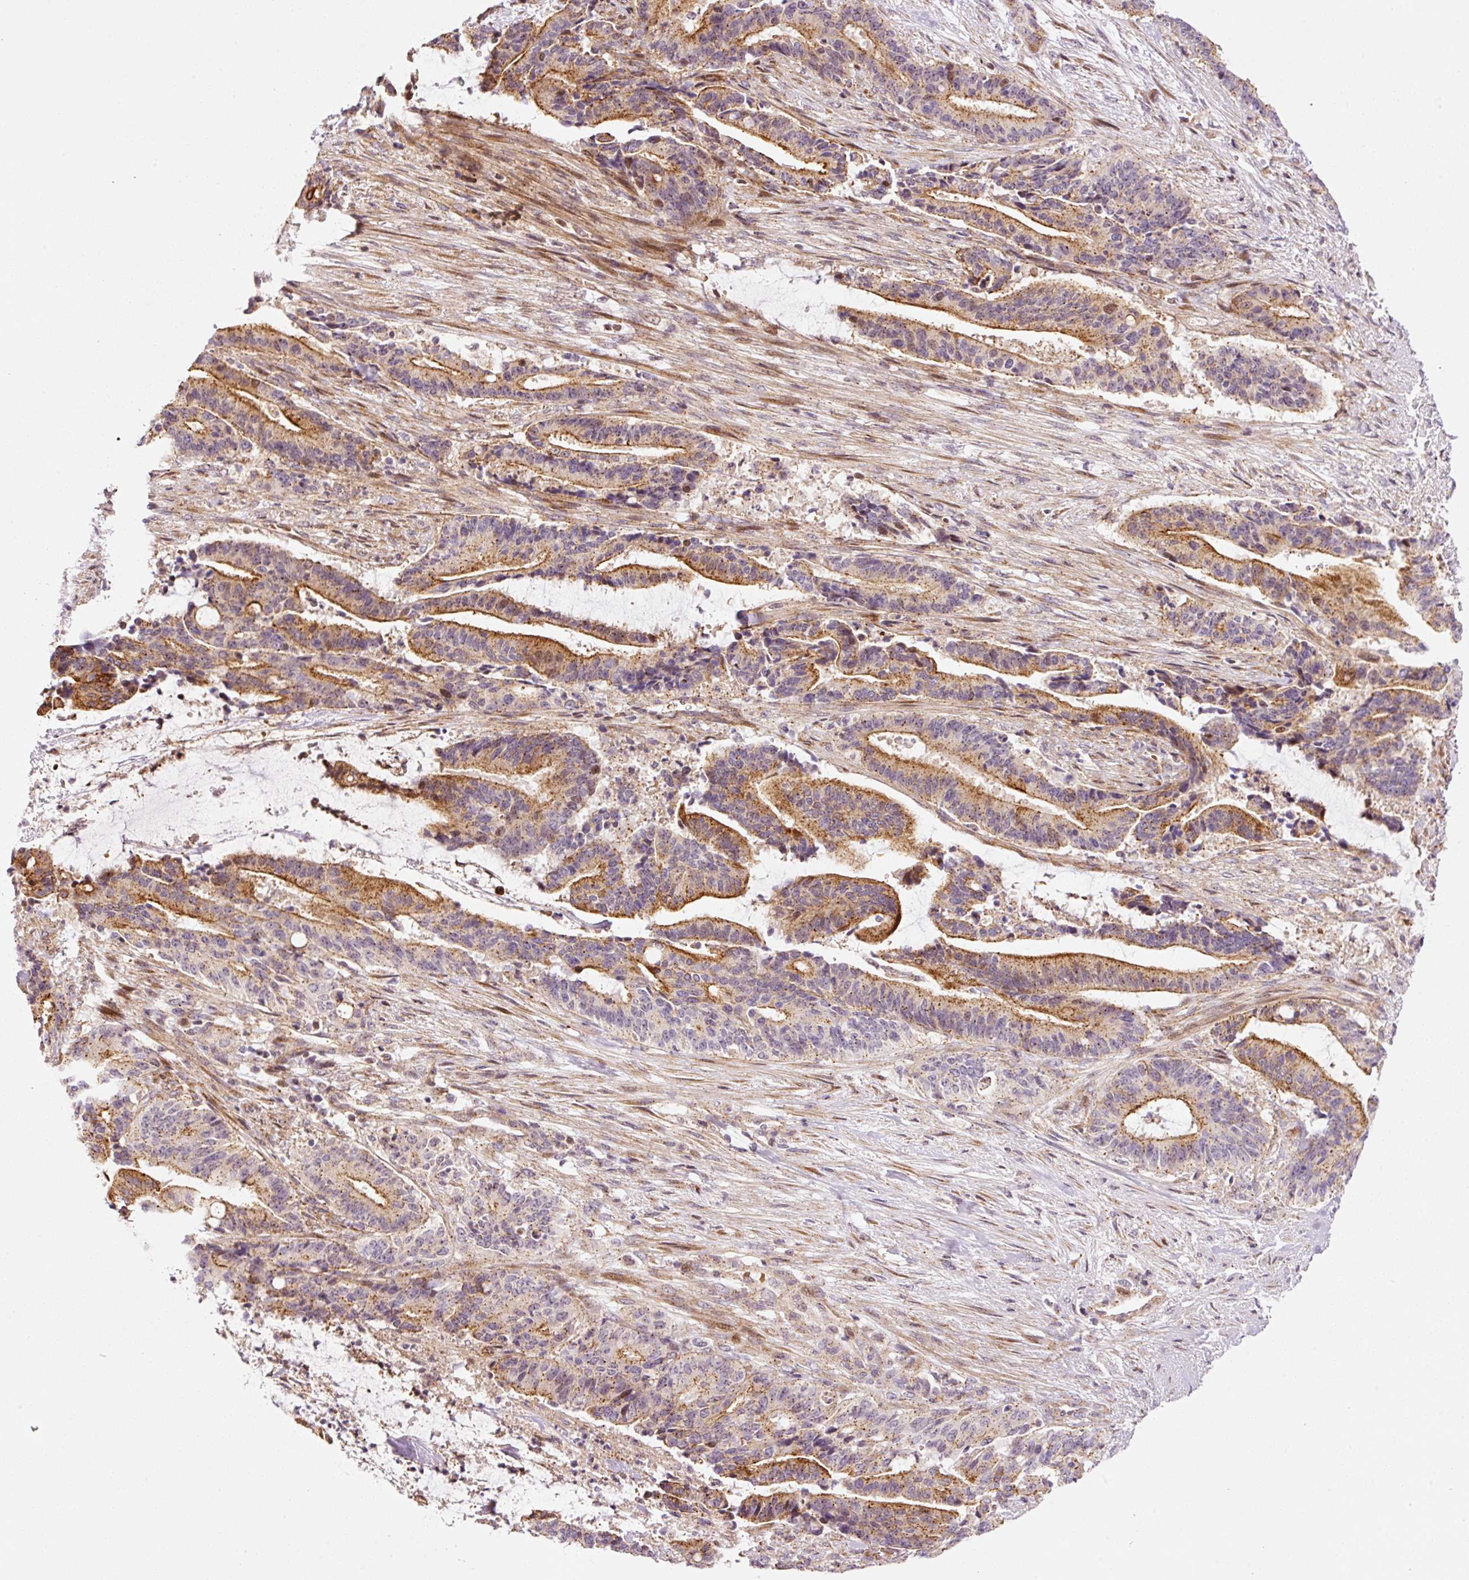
{"staining": {"intensity": "moderate", "quantity": ">75%", "location": "cytoplasmic/membranous"}, "tissue": "liver cancer", "cell_type": "Tumor cells", "image_type": "cancer", "snomed": [{"axis": "morphology", "description": "Normal tissue, NOS"}, {"axis": "morphology", "description": "Cholangiocarcinoma"}, {"axis": "topography", "description": "Liver"}, {"axis": "topography", "description": "Peripheral nerve tissue"}], "caption": "This micrograph displays liver cancer (cholangiocarcinoma) stained with immunohistochemistry (IHC) to label a protein in brown. The cytoplasmic/membranous of tumor cells show moderate positivity for the protein. Nuclei are counter-stained blue.", "gene": "ANKRD20A1", "patient": {"sex": "female", "age": 73}}